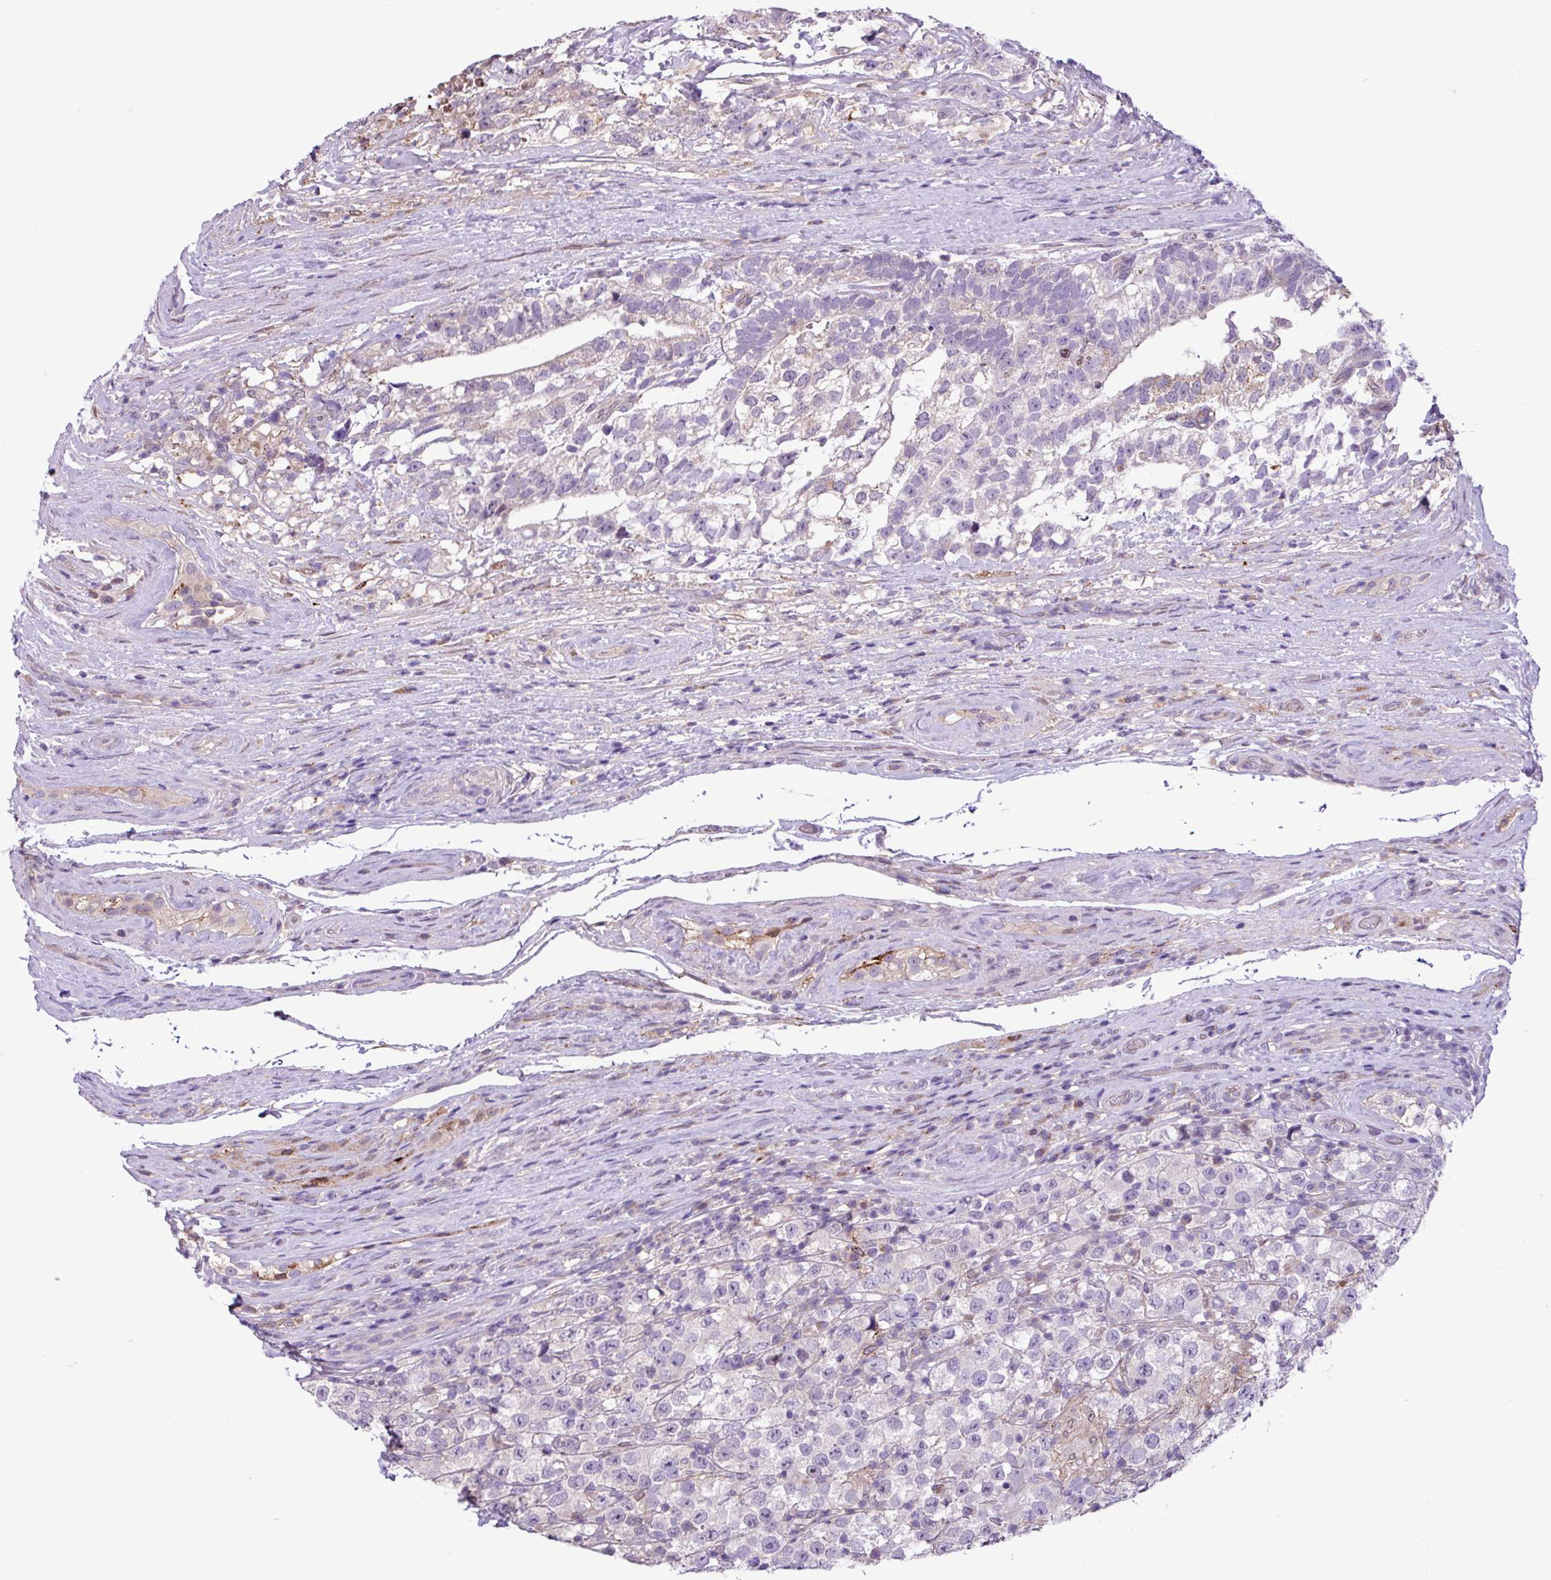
{"staining": {"intensity": "negative", "quantity": "none", "location": "none"}, "tissue": "testis cancer", "cell_type": "Tumor cells", "image_type": "cancer", "snomed": [{"axis": "morphology", "description": "Seminoma, NOS"}, {"axis": "morphology", "description": "Carcinoma, Embryonal, NOS"}, {"axis": "topography", "description": "Testis"}], "caption": "Image shows no protein staining in tumor cells of embryonal carcinoma (testis) tissue. (Immunohistochemistry (ihc), brightfield microscopy, high magnification).", "gene": "RPP25L", "patient": {"sex": "male", "age": 41}}